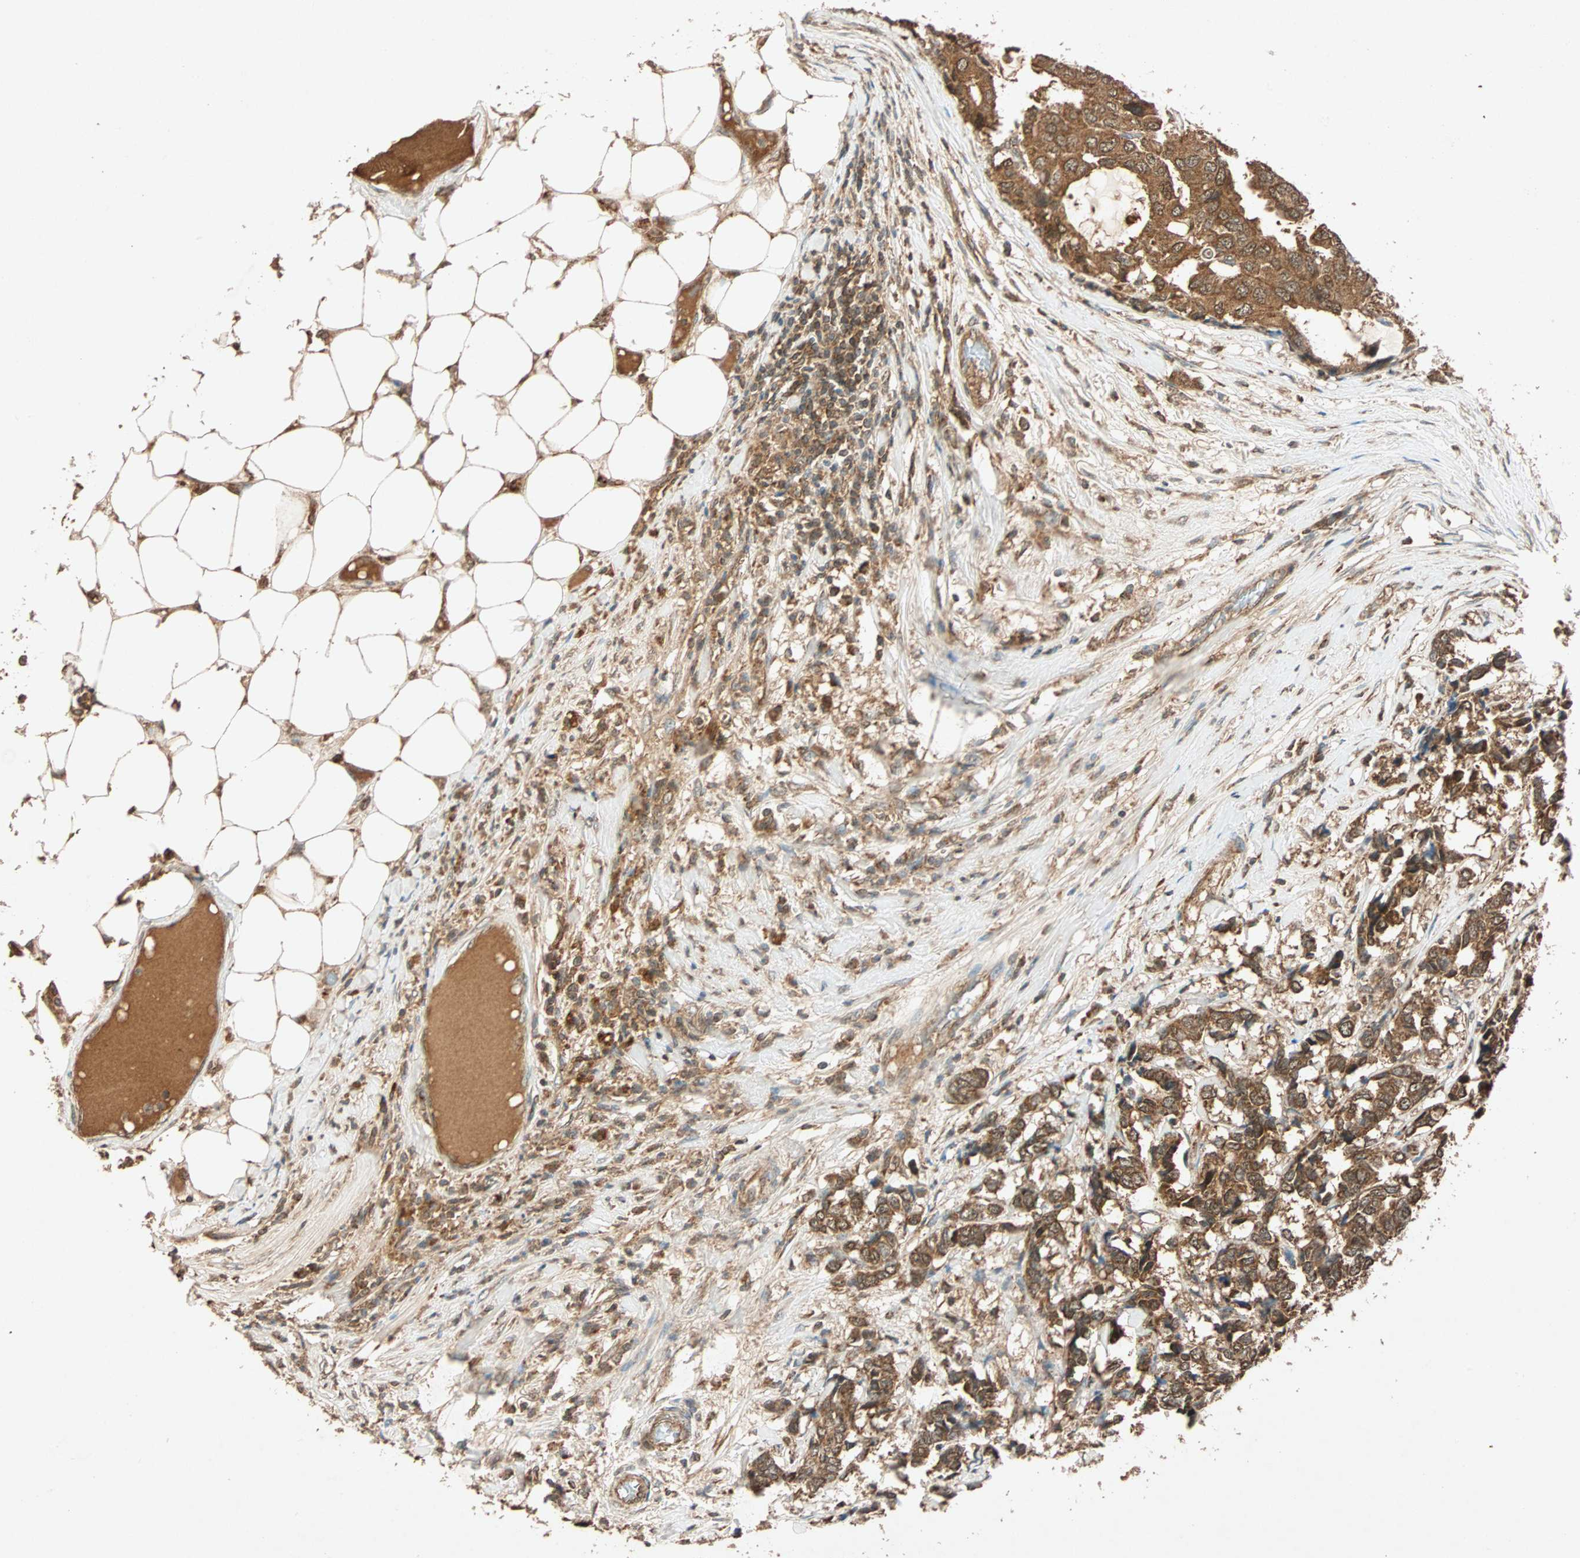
{"staining": {"intensity": "strong", "quantity": ">75%", "location": "cytoplasmic/membranous"}, "tissue": "breast cancer", "cell_type": "Tumor cells", "image_type": "cancer", "snomed": [{"axis": "morphology", "description": "Duct carcinoma"}, {"axis": "topography", "description": "Breast"}], "caption": "This histopathology image displays immunohistochemistry staining of human invasive ductal carcinoma (breast), with high strong cytoplasmic/membranous staining in about >75% of tumor cells.", "gene": "MAPK1", "patient": {"sex": "female", "age": 87}}